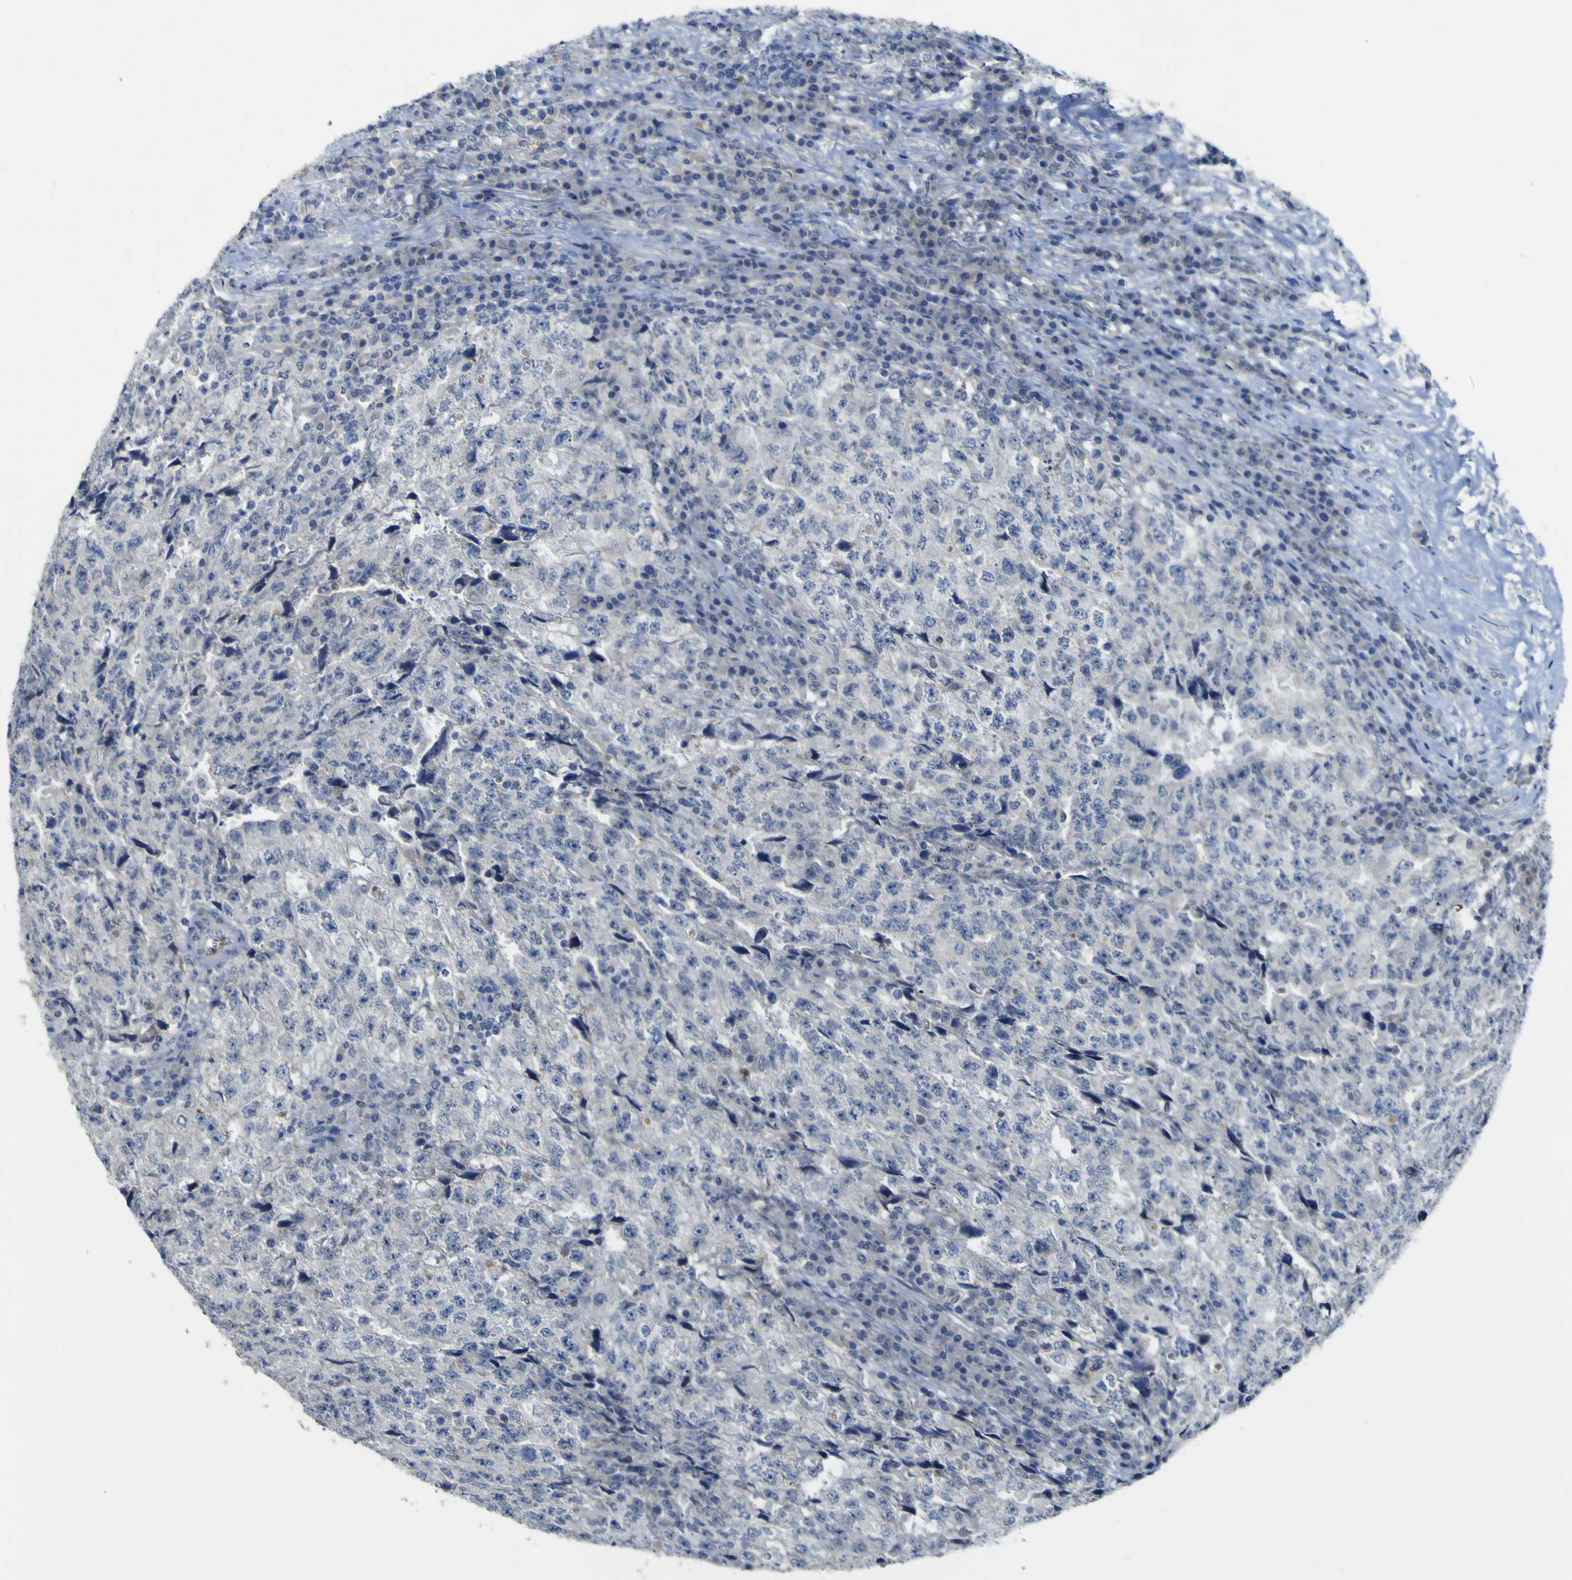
{"staining": {"intensity": "negative", "quantity": "none", "location": "none"}, "tissue": "testis cancer", "cell_type": "Tumor cells", "image_type": "cancer", "snomed": [{"axis": "morphology", "description": "Necrosis, NOS"}, {"axis": "morphology", "description": "Carcinoma, Embryonal, NOS"}, {"axis": "topography", "description": "Testis"}], "caption": "This is an IHC photomicrograph of testis cancer. There is no expression in tumor cells.", "gene": "NAV1", "patient": {"sex": "male", "age": 19}}